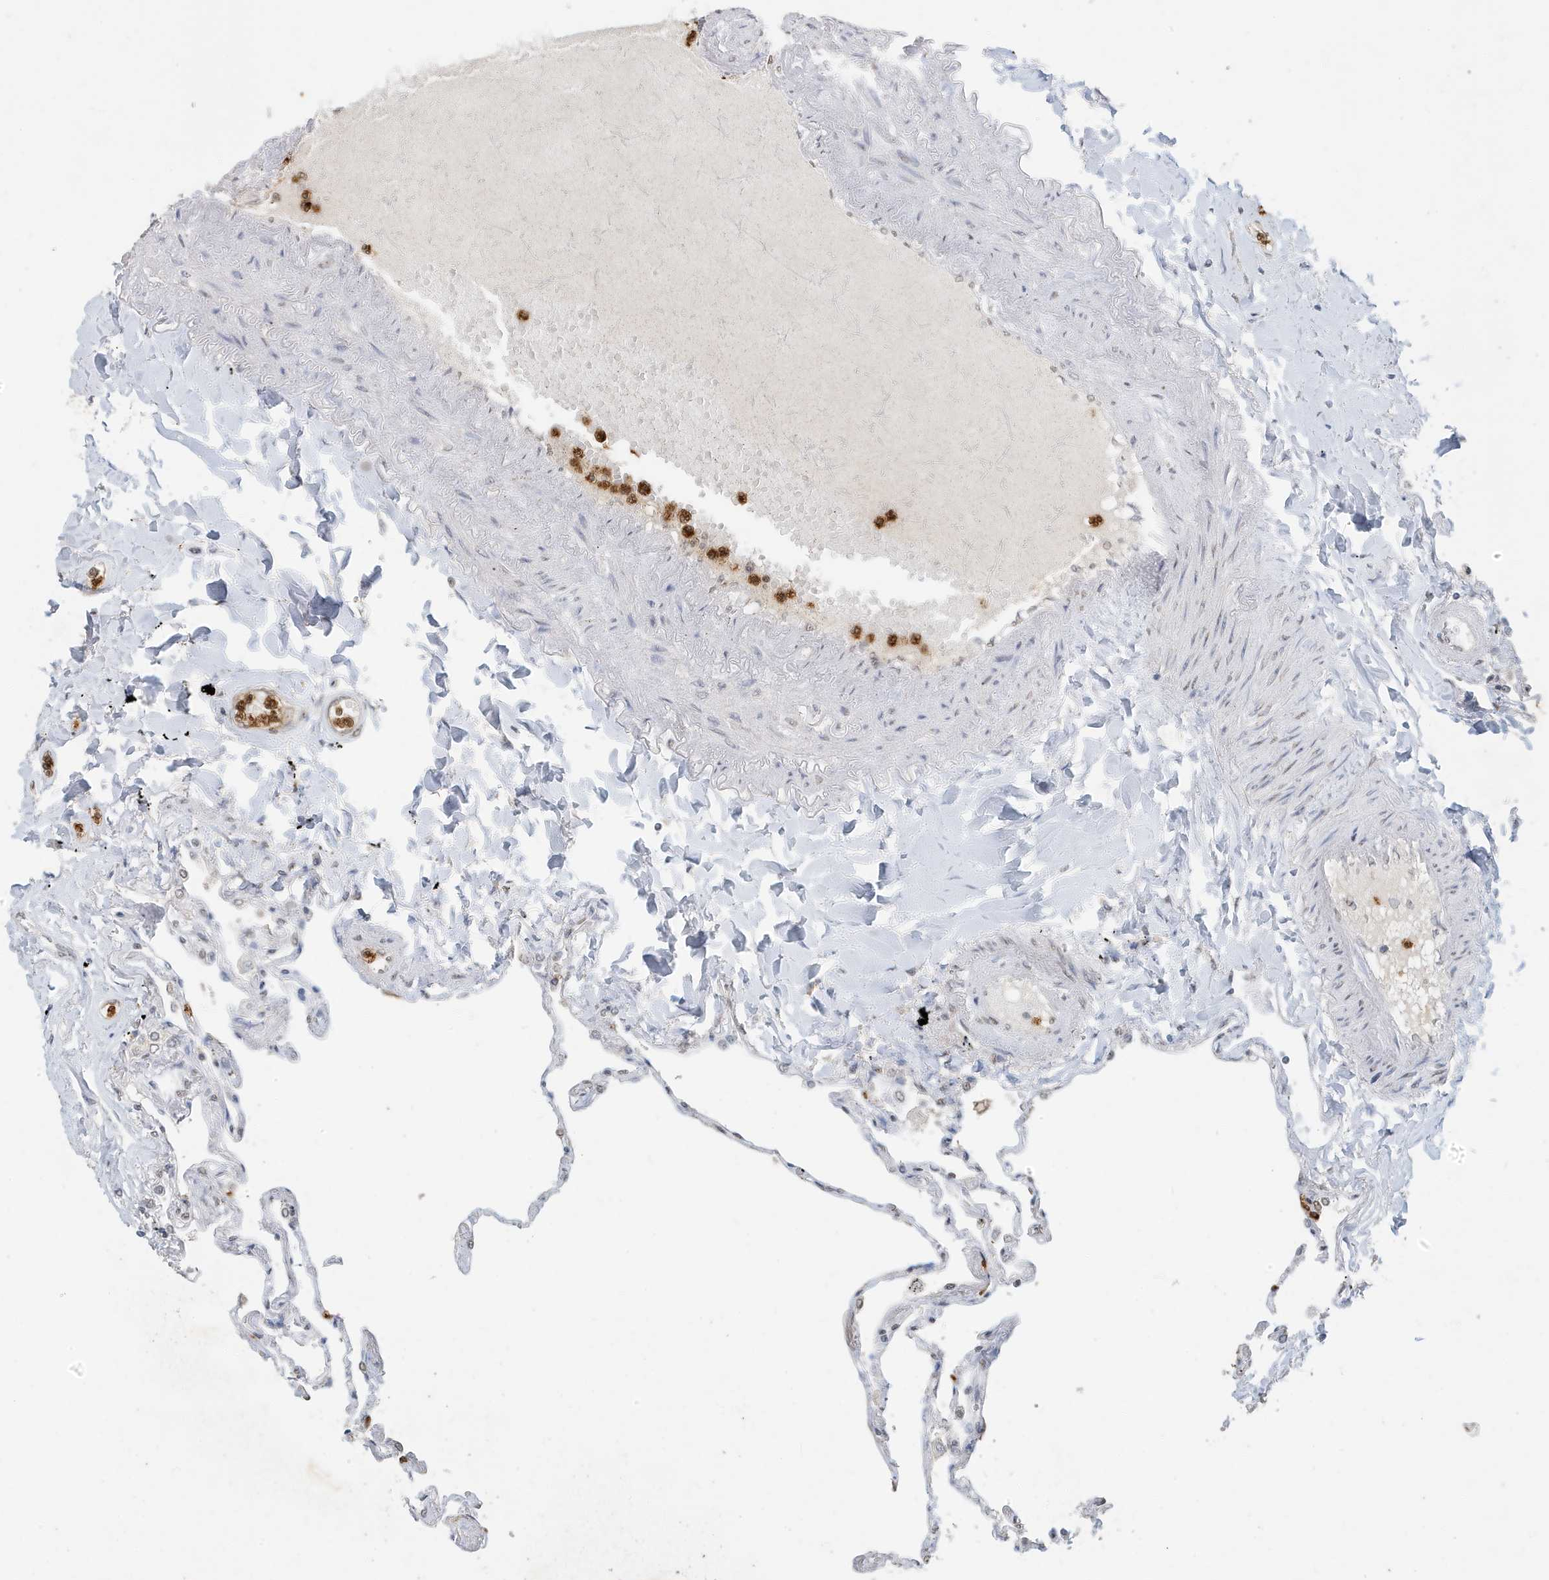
{"staining": {"intensity": "weak", "quantity": "<25%", "location": "cytoplasmic/membranous,nuclear"}, "tissue": "lung", "cell_type": "Alveolar cells", "image_type": "normal", "snomed": [{"axis": "morphology", "description": "Normal tissue, NOS"}, {"axis": "topography", "description": "Lung"}], "caption": "Immunohistochemistry of benign lung demonstrates no expression in alveolar cells.", "gene": "DEFA1", "patient": {"sex": "female", "age": 67}}